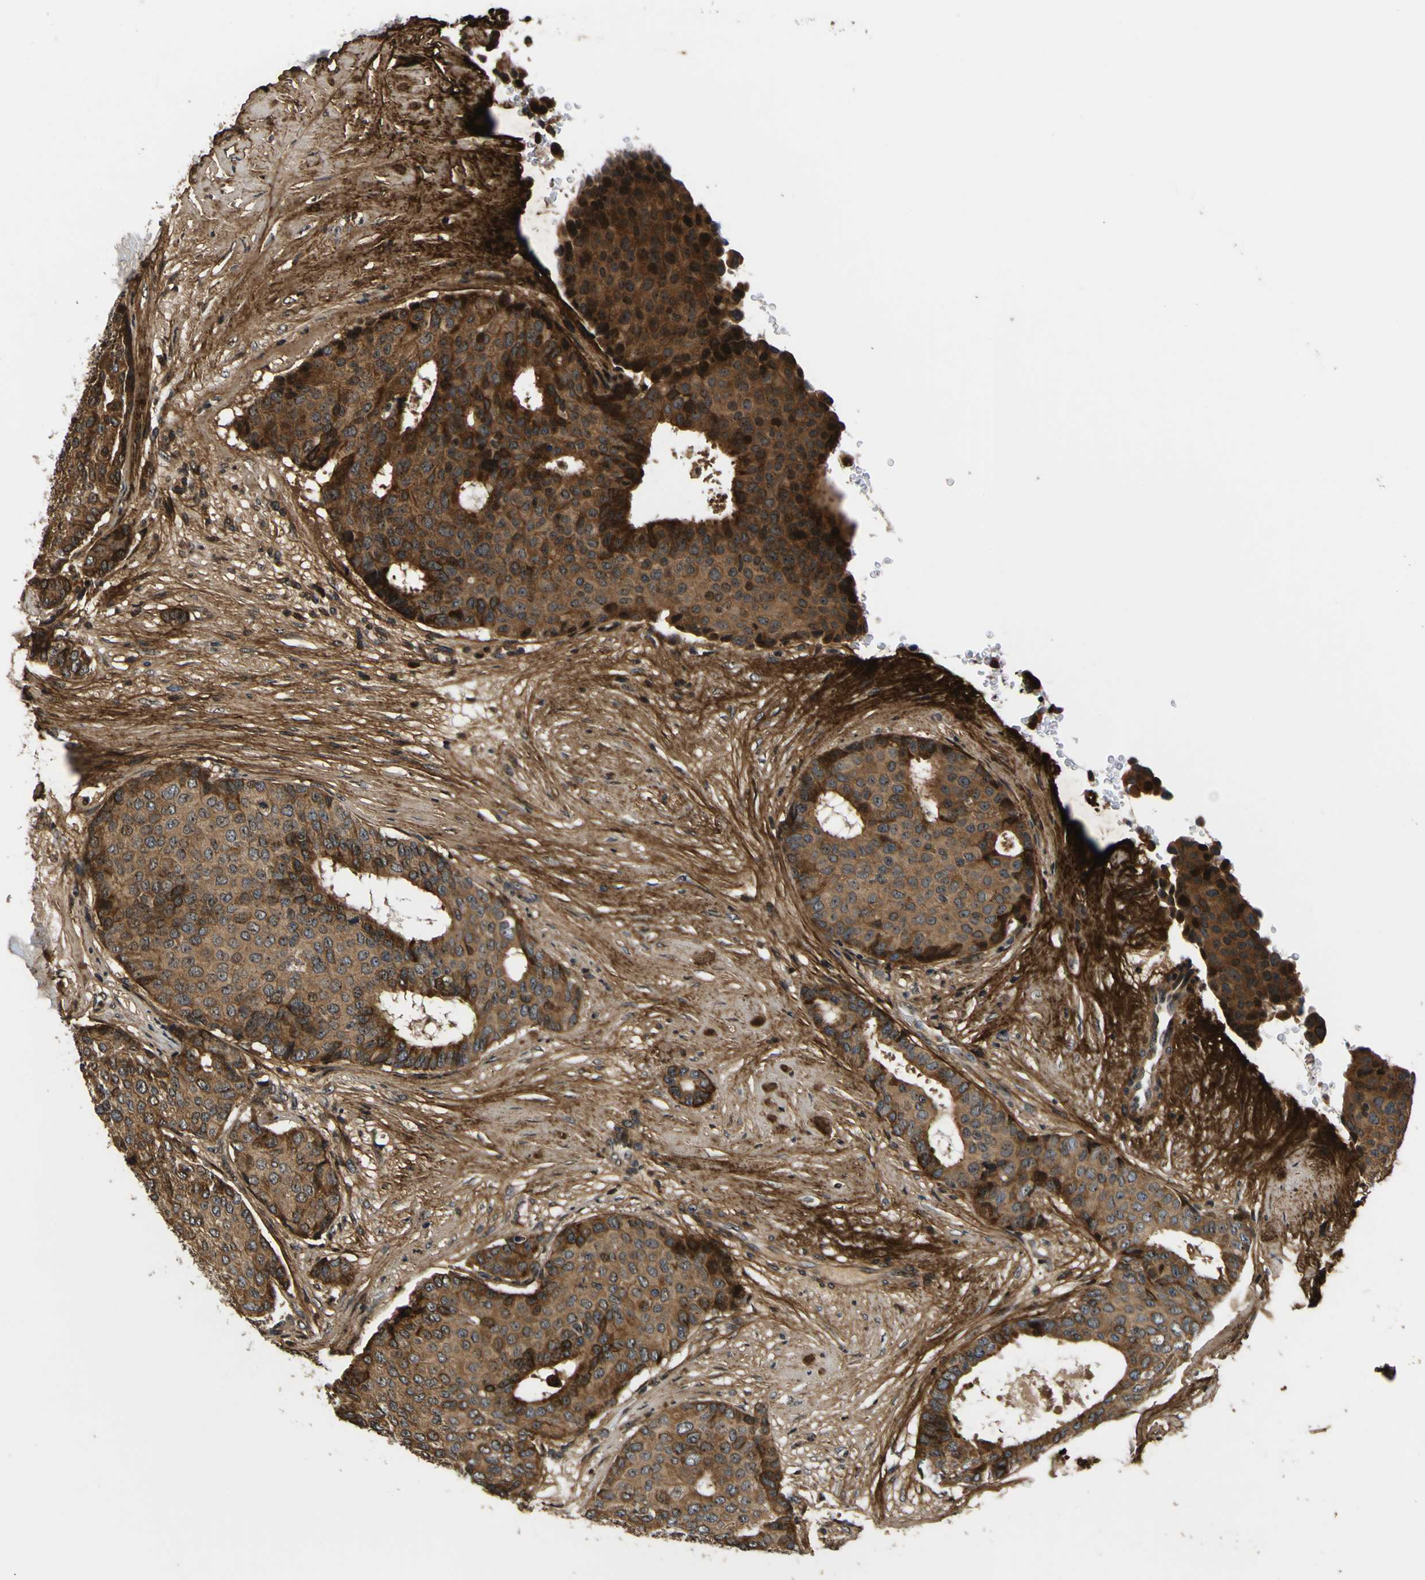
{"staining": {"intensity": "strong", "quantity": ">75%", "location": "cytoplasmic/membranous,nuclear"}, "tissue": "breast cancer", "cell_type": "Tumor cells", "image_type": "cancer", "snomed": [{"axis": "morphology", "description": "Duct carcinoma"}, {"axis": "topography", "description": "Breast"}], "caption": "Brown immunohistochemical staining in human breast cancer shows strong cytoplasmic/membranous and nuclear staining in approximately >75% of tumor cells.", "gene": "LRP4", "patient": {"sex": "female", "age": 75}}